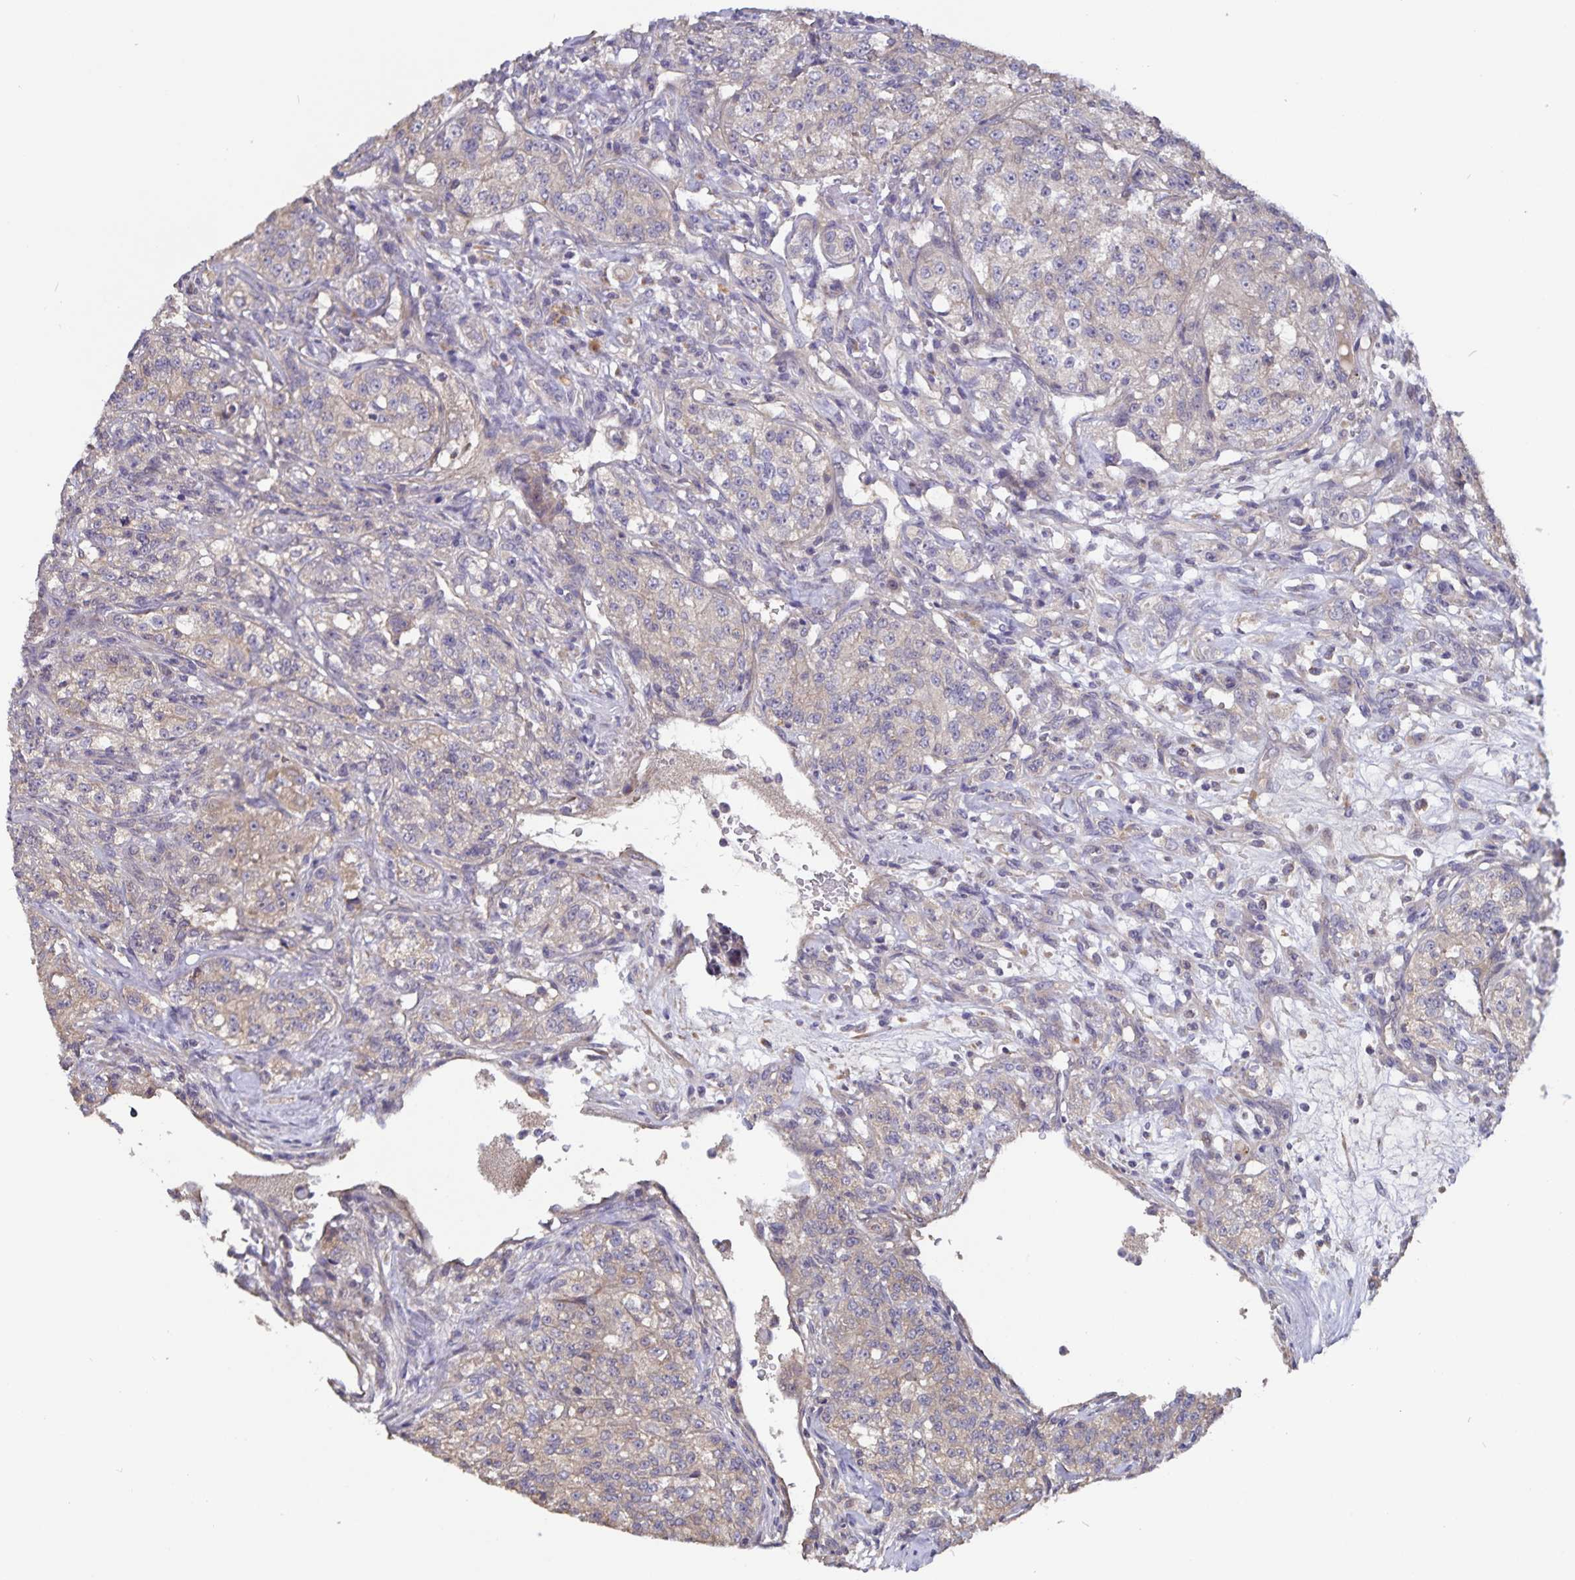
{"staining": {"intensity": "weak", "quantity": "25%-75%", "location": "cytoplasmic/membranous"}, "tissue": "renal cancer", "cell_type": "Tumor cells", "image_type": "cancer", "snomed": [{"axis": "morphology", "description": "Adenocarcinoma, NOS"}, {"axis": "topography", "description": "Kidney"}], "caption": "Renal cancer (adenocarcinoma) stained with immunohistochemistry displays weak cytoplasmic/membranous positivity in about 25%-75% of tumor cells. (DAB (3,3'-diaminobenzidine) IHC with brightfield microscopy, high magnification).", "gene": "FBXL16", "patient": {"sex": "female", "age": 63}}